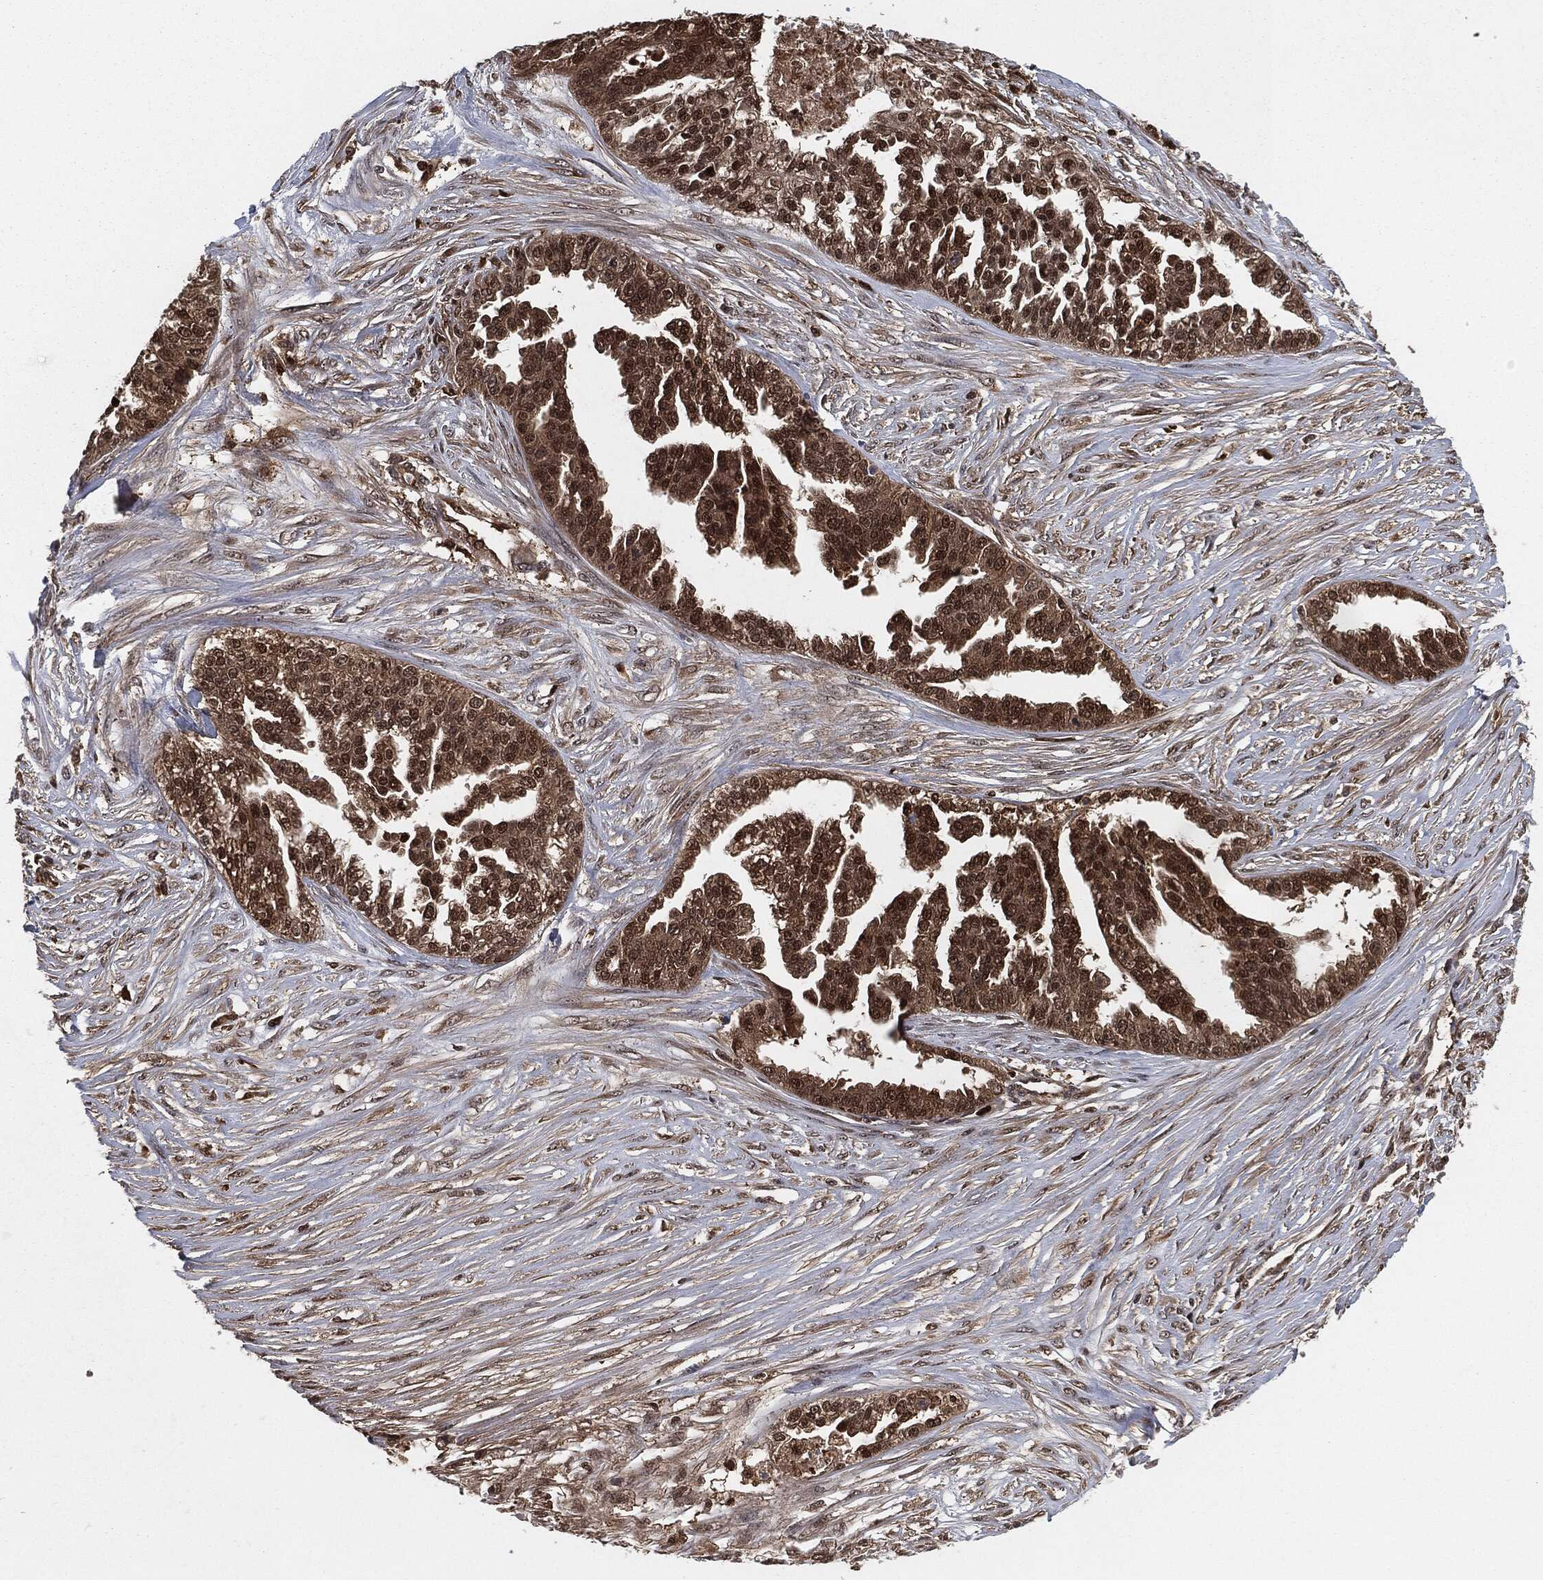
{"staining": {"intensity": "moderate", "quantity": ">75%", "location": "cytoplasmic/membranous,nuclear"}, "tissue": "ovarian cancer", "cell_type": "Tumor cells", "image_type": "cancer", "snomed": [{"axis": "morphology", "description": "Cystadenocarcinoma, serous, NOS"}, {"axis": "topography", "description": "Ovary"}], "caption": "Serous cystadenocarcinoma (ovarian) tissue shows moderate cytoplasmic/membranous and nuclear staining in approximately >75% of tumor cells", "gene": "CAPRIN2", "patient": {"sex": "female", "age": 58}}